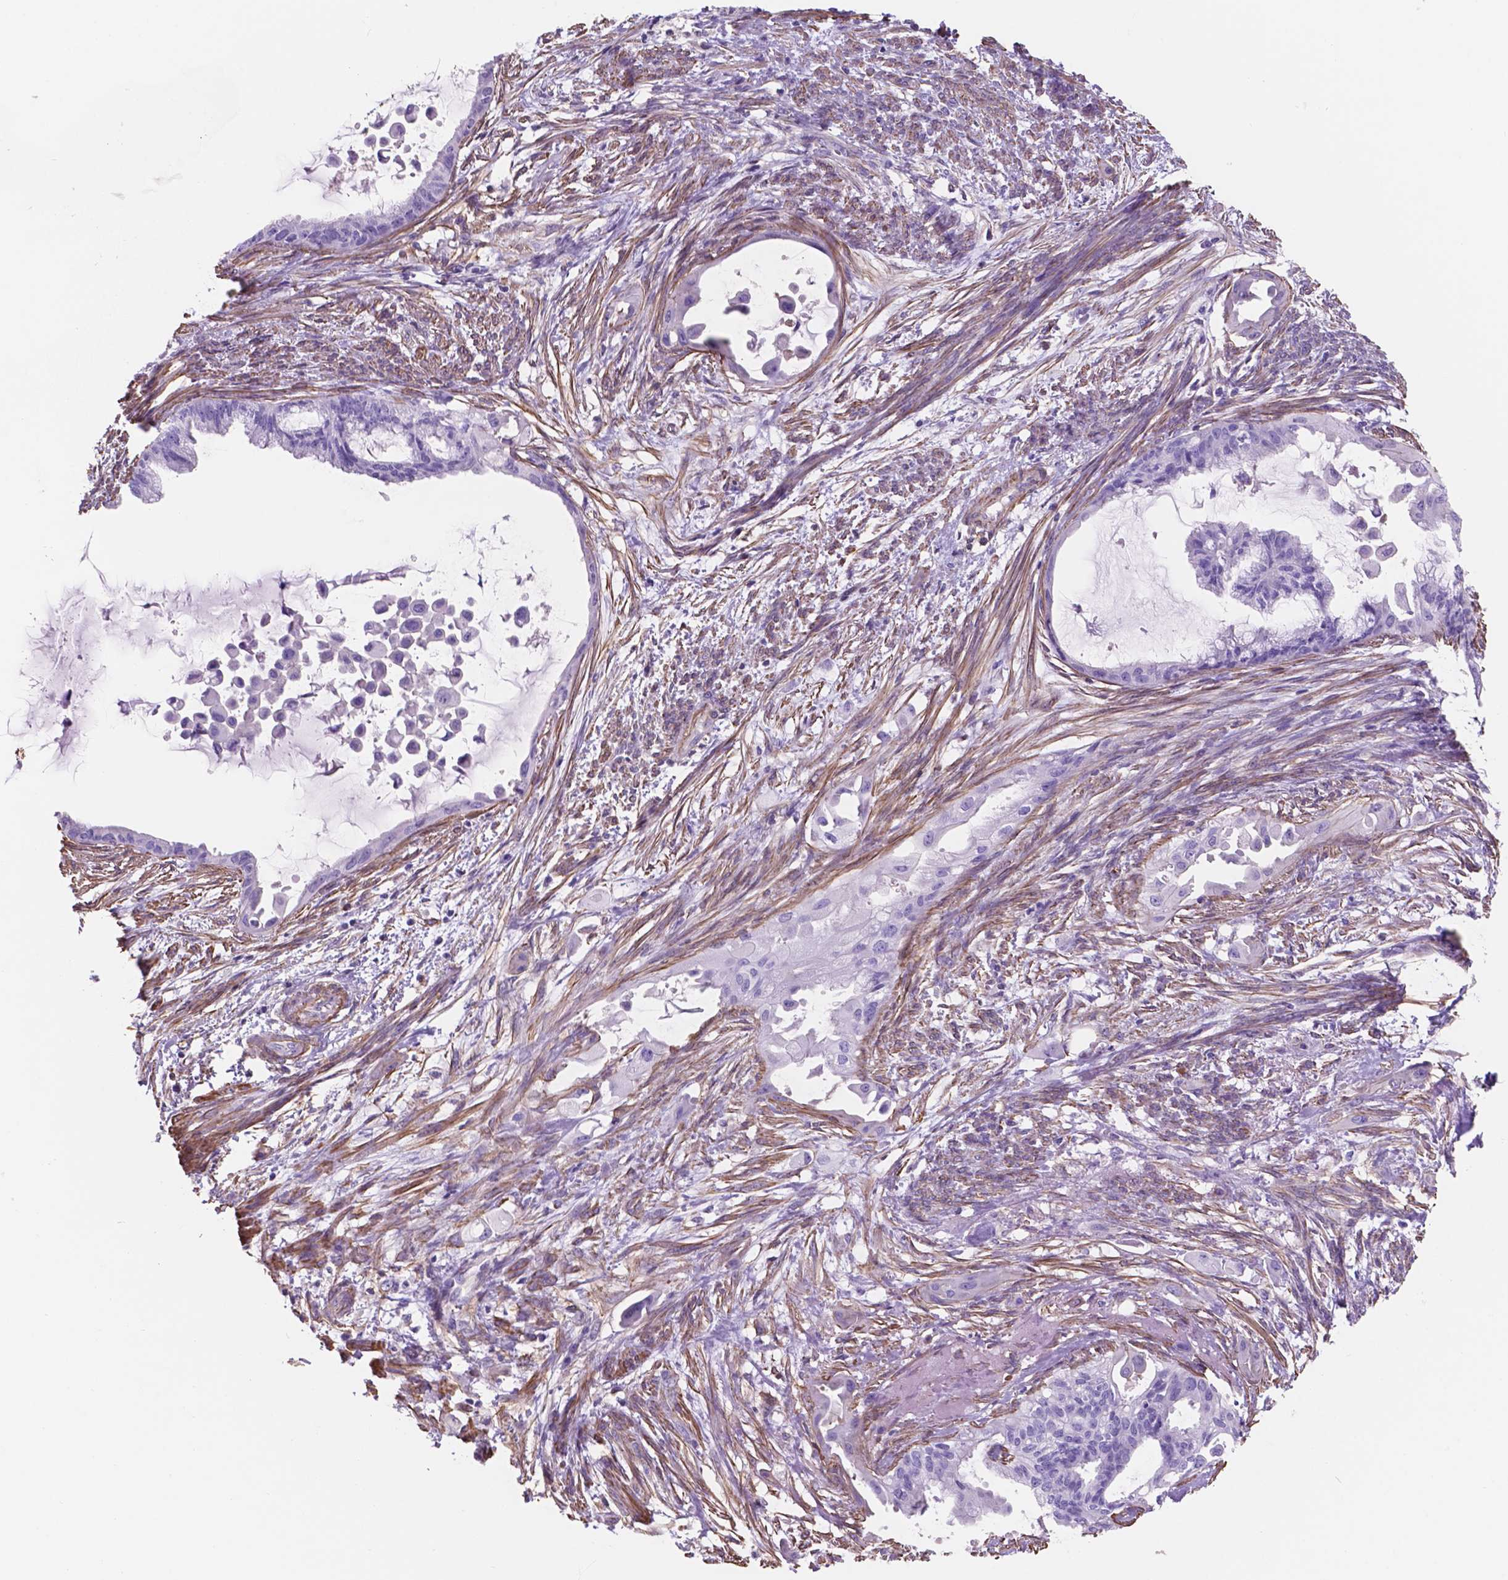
{"staining": {"intensity": "negative", "quantity": "none", "location": "none"}, "tissue": "endometrial cancer", "cell_type": "Tumor cells", "image_type": "cancer", "snomed": [{"axis": "morphology", "description": "Adenocarcinoma, NOS"}, {"axis": "topography", "description": "Endometrium"}], "caption": "This is a photomicrograph of immunohistochemistry (IHC) staining of endometrial cancer (adenocarcinoma), which shows no positivity in tumor cells. (DAB immunohistochemistry (IHC) with hematoxylin counter stain).", "gene": "TOR2A", "patient": {"sex": "female", "age": 86}}